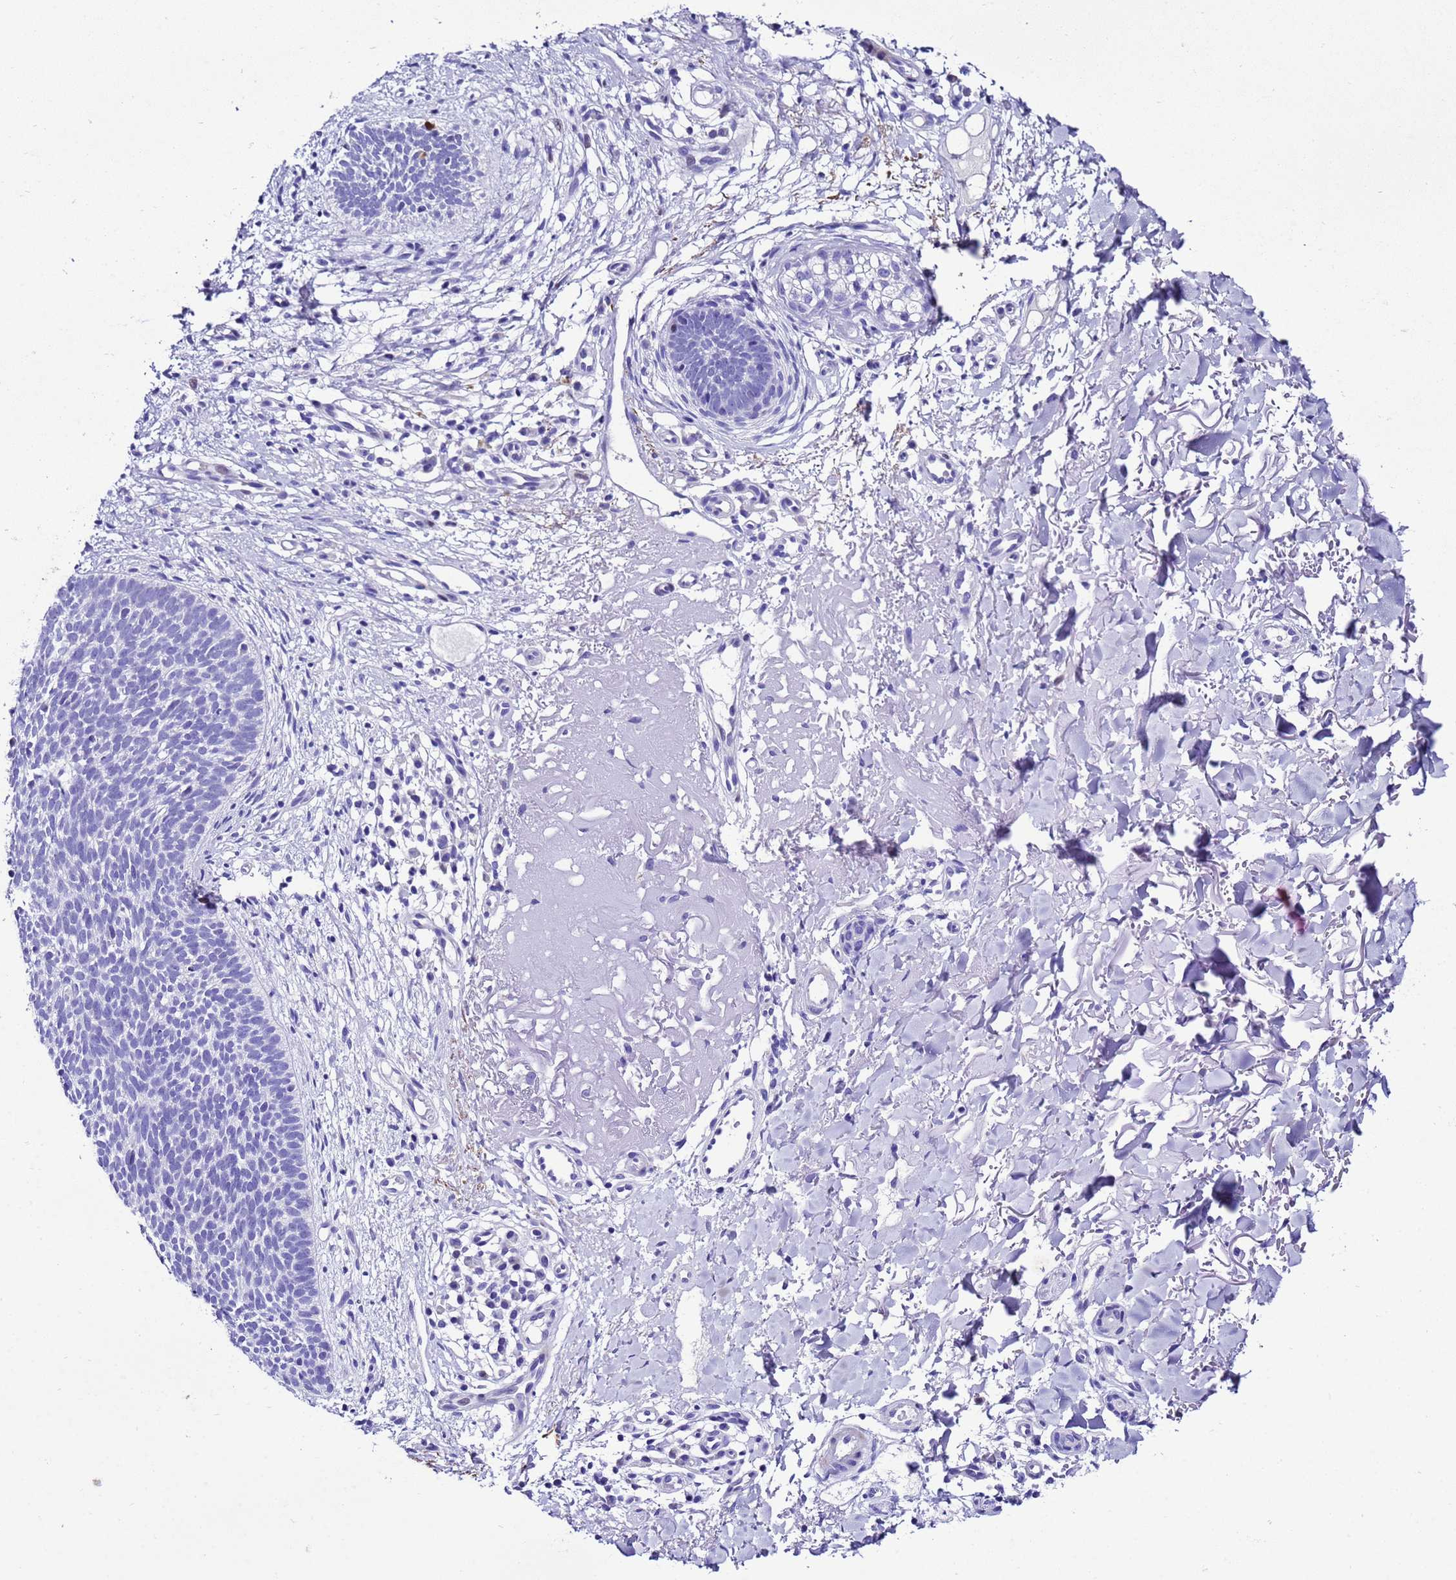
{"staining": {"intensity": "negative", "quantity": "none", "location": "none"}, "tissue": "skin cancer", "cell_type": "Tumor cells", "image_type": "cancer", "snomed": [{"axis": "morphology", "description": "Basal cell carcinoma"}, {"axis": "topography", "description": "Skin"}], "caption": "Photomicrograph shows no significant protein expression in tumor cells of skin cancer.", "gene": "UGT2B10", "patient": {"sex": "male", "age": 84}}